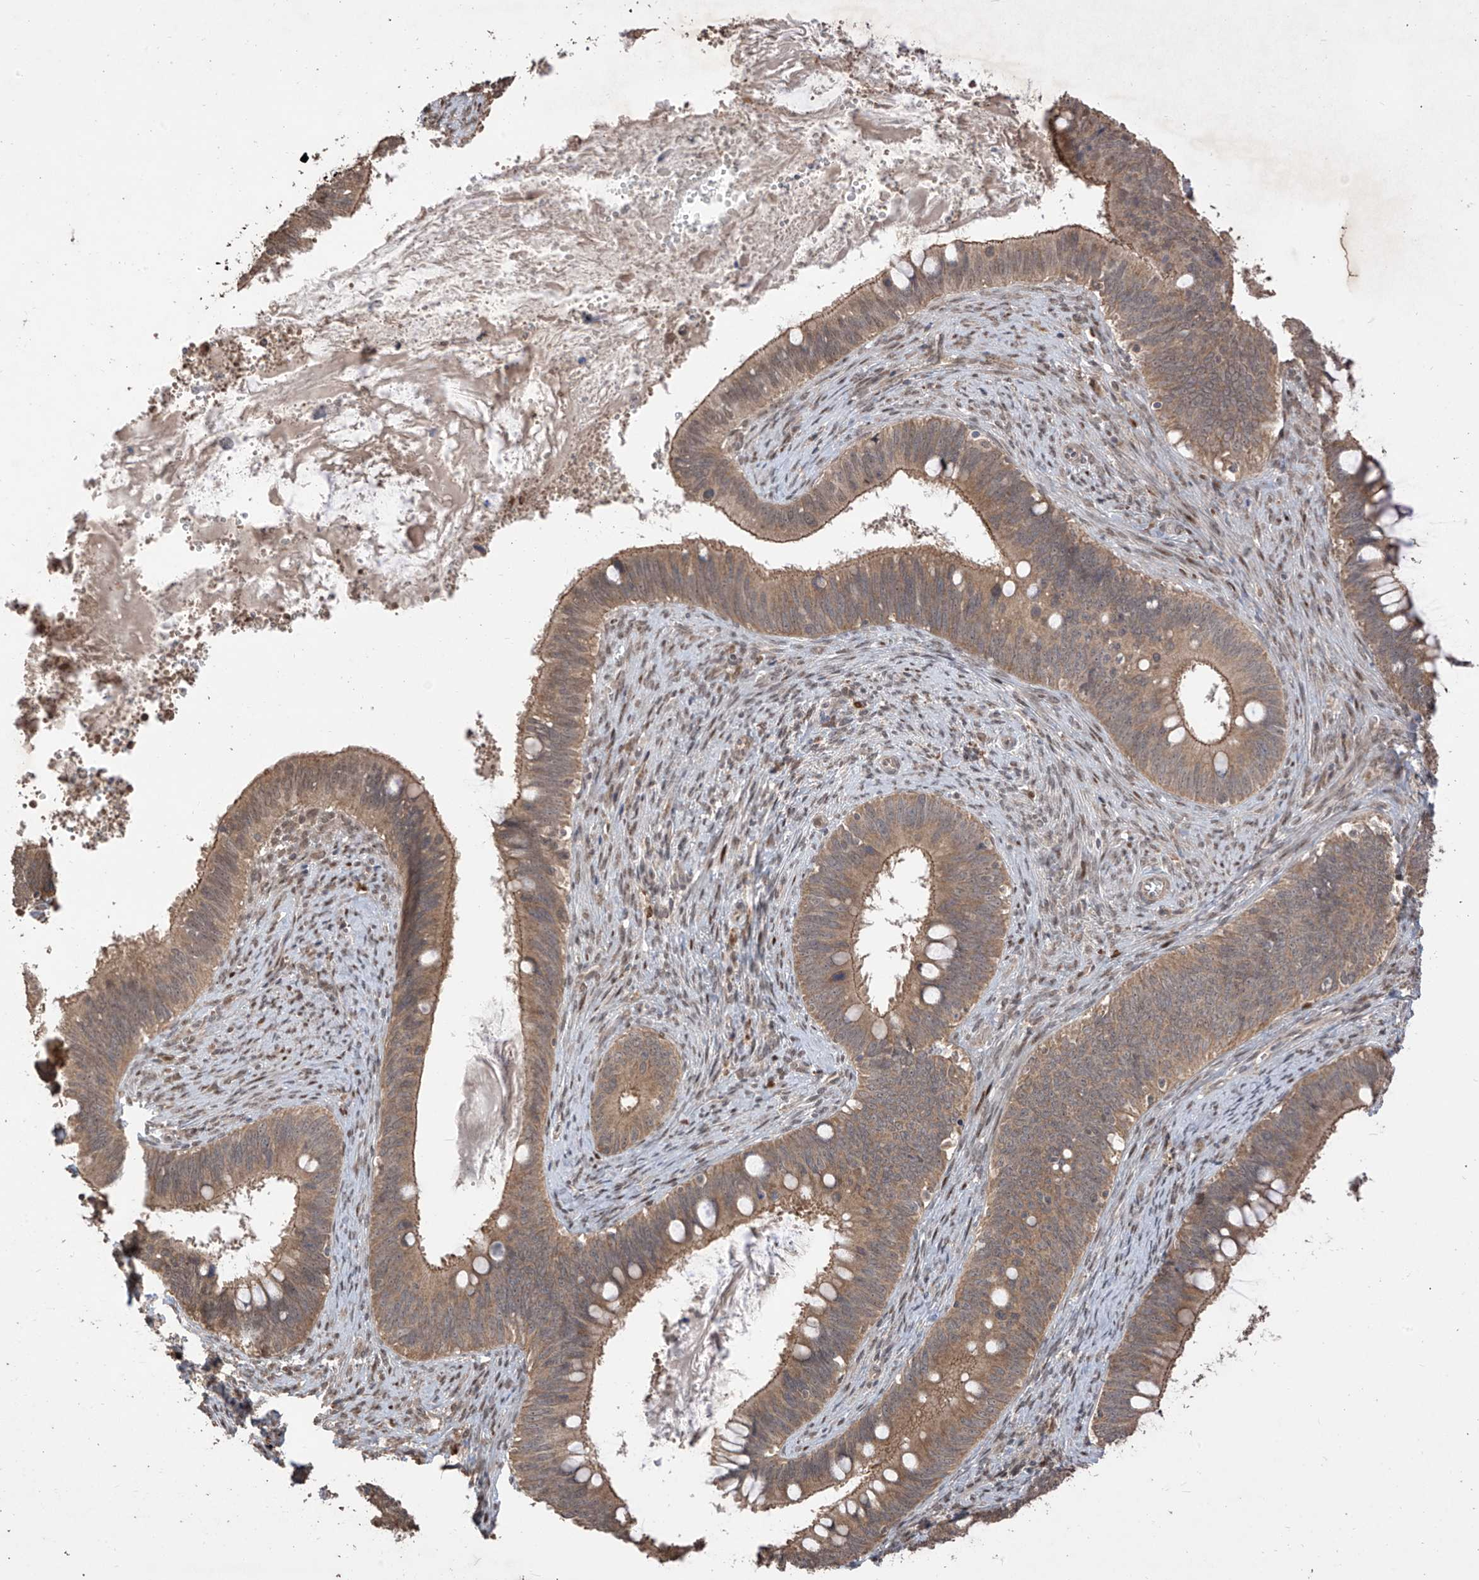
{"staining": {"intensity": "moderate", "quantity": ">75%", "location": "cytoplasmic/membranous"}, "tissue": "cervical cancer", "cell_type": "Tumor cells", "image_type": "cancer", "snomed": [{"axis": "morphology", "description": "Adenocarcinoma, NOS"}, {"axis": "topography", "description": "Cervix"}], "caption": "IHC of cervical cancer shows medium levels of moderate cytoplasmic/membranous positivity in approximately >75% of tumor cells.", "gene": "LATS1", "patient": {"sex": "female", "age": 42}}